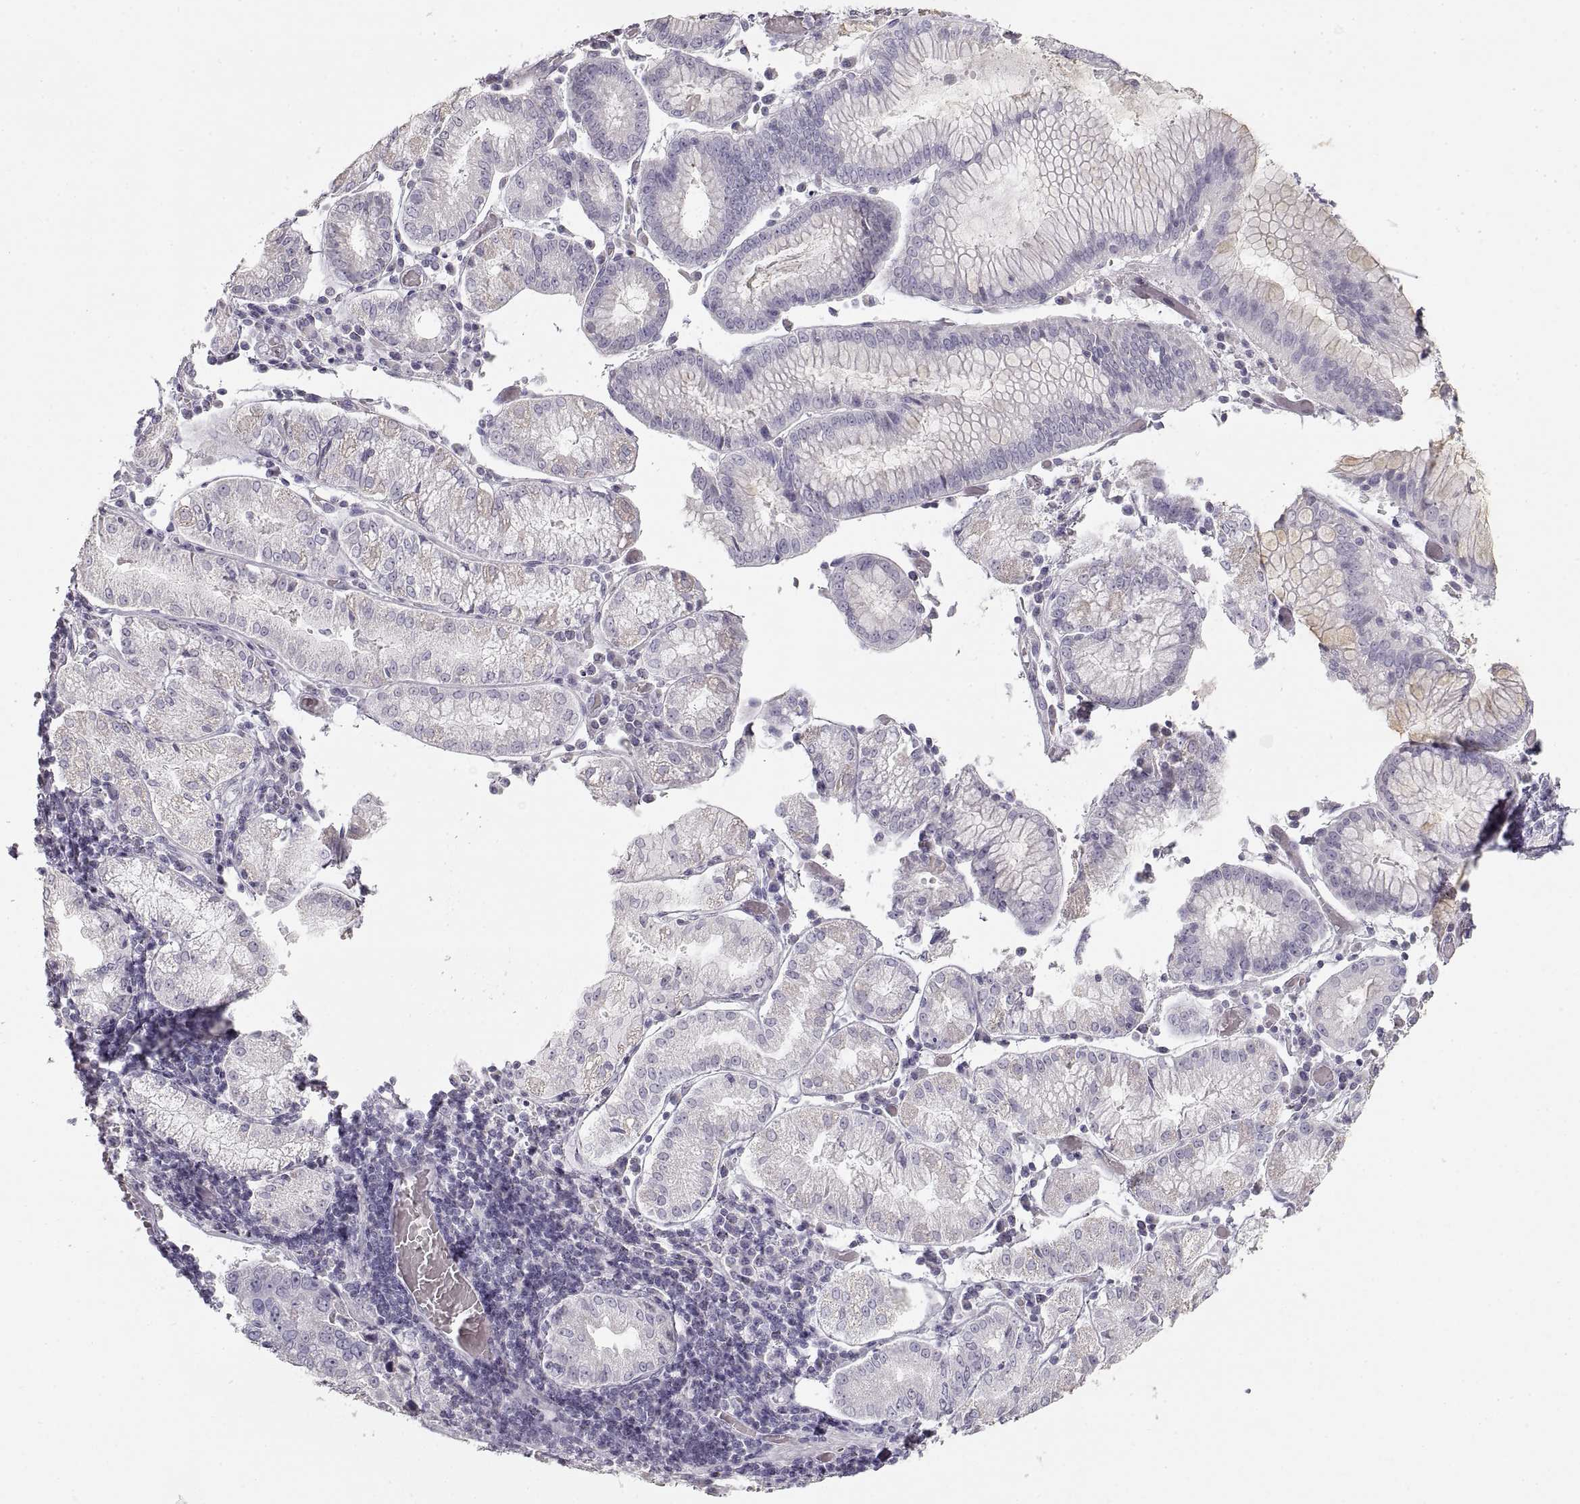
{"staining": {"intensity": "negative", "quantity": "none", "location": "none"}, "tissue": "stomach cancer", "cell_type": "Tumor cells", "image_type": "cancer", "snomed": [{"axis": "morphology", "description": "Adenocarcinoma, NOS"}, {"axis": "topography", "description": "Stomach"}], "caption": "High power microscopy micrograph of an IHC photomicrograph of adenocarcinoma (stomach), revealing no significant staining in tumor cells.", "gene": "ZP3", "patient": {"sex": "male", "age": 93}}